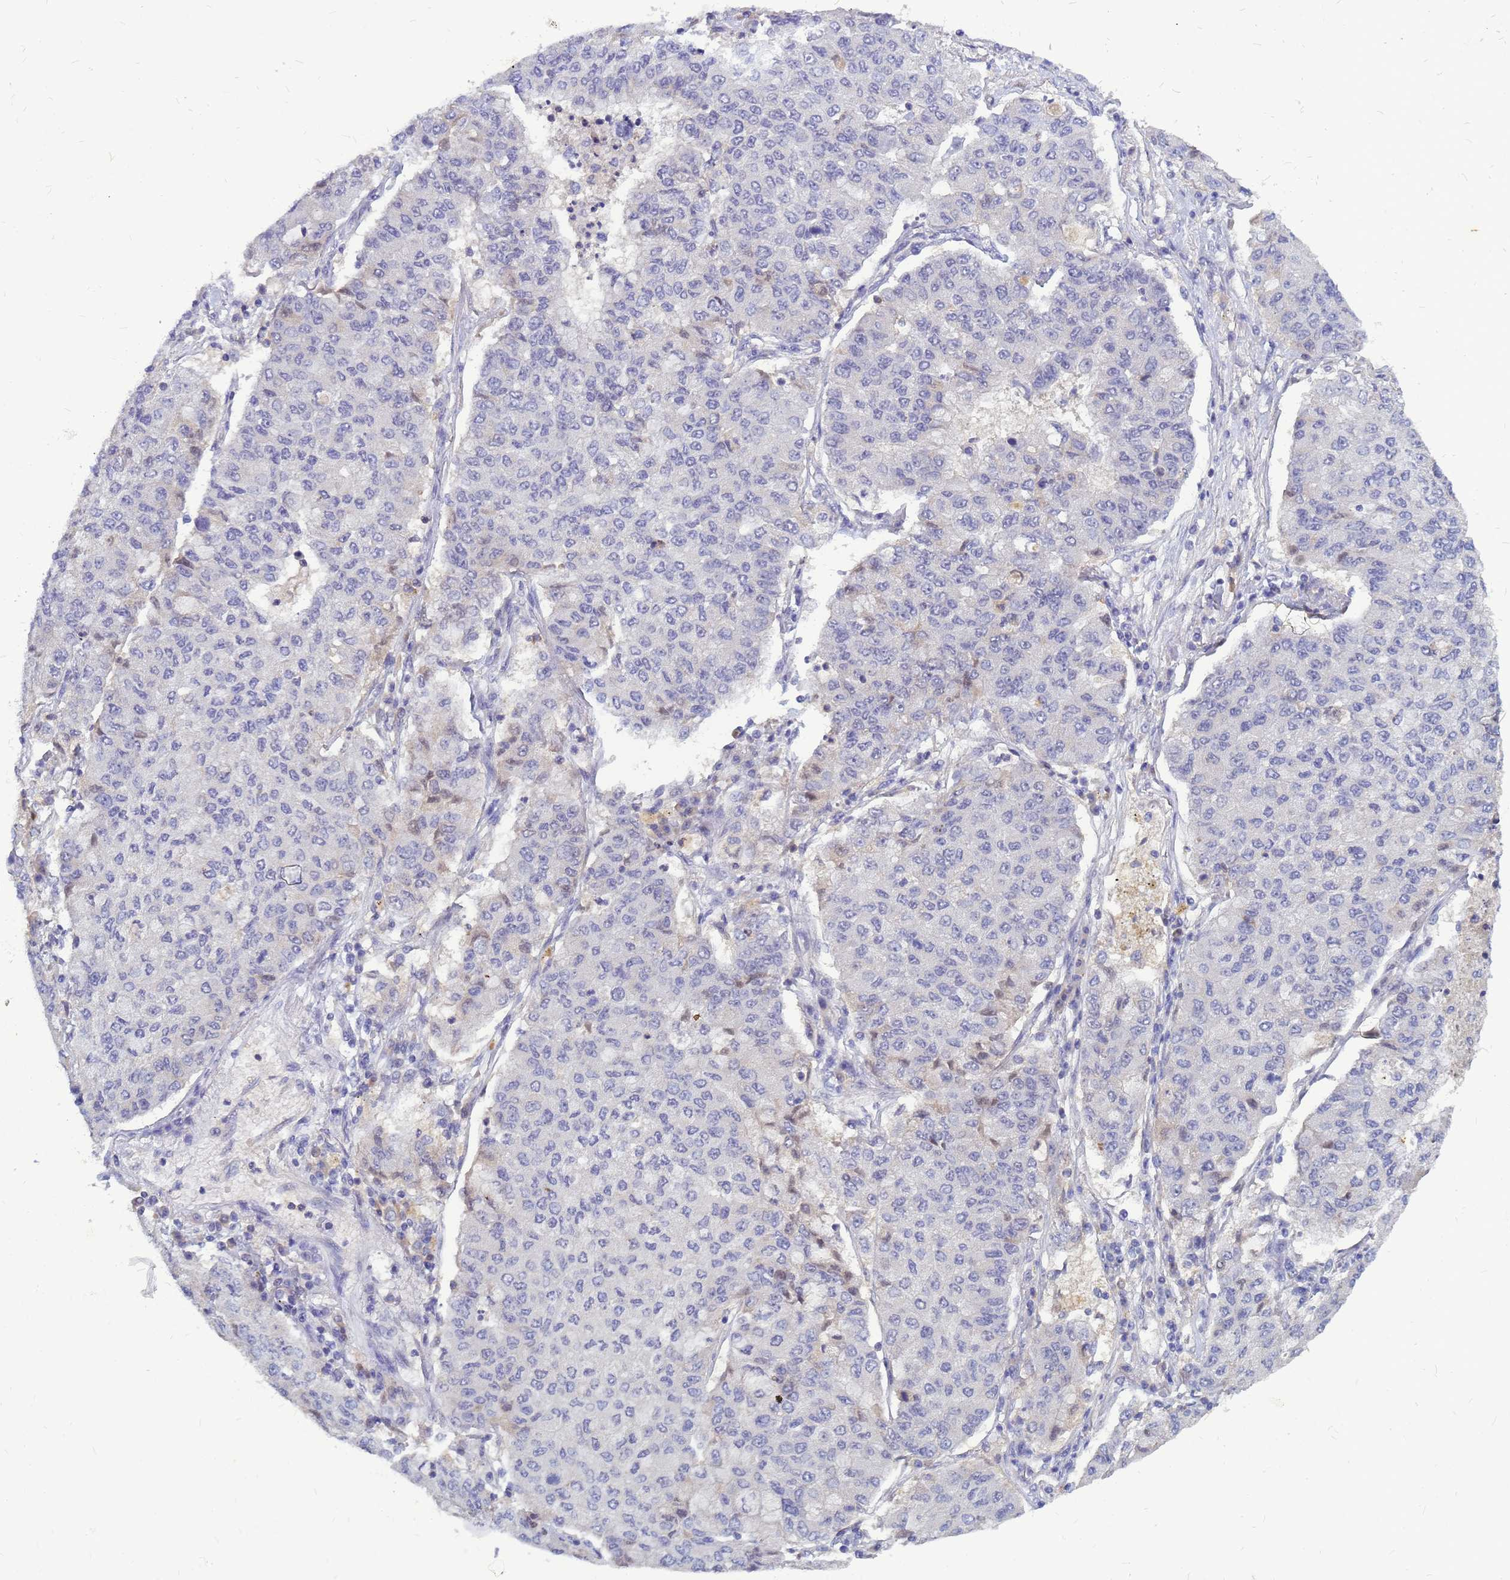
{"staining": {"intensity": "negative", "quantity": "none", "location": "none"}, "tissue": "lung cancer", "cell_type": "Tumor cells", "image_type": "cancer", "snomed": [{"axis": "morphology", "description": "Squamous cell carcinoma, NOS"}, {"axis": "topography", "description": "Lung"}], "caption": "A high-resolution photomicrograph shows immunohistochemistry (IHC) staining of lung cancer, which reveals no significant positivity in tumor cells.", "gene": "SRGAP3", "patient": {"sex": "male", "age": 74}}